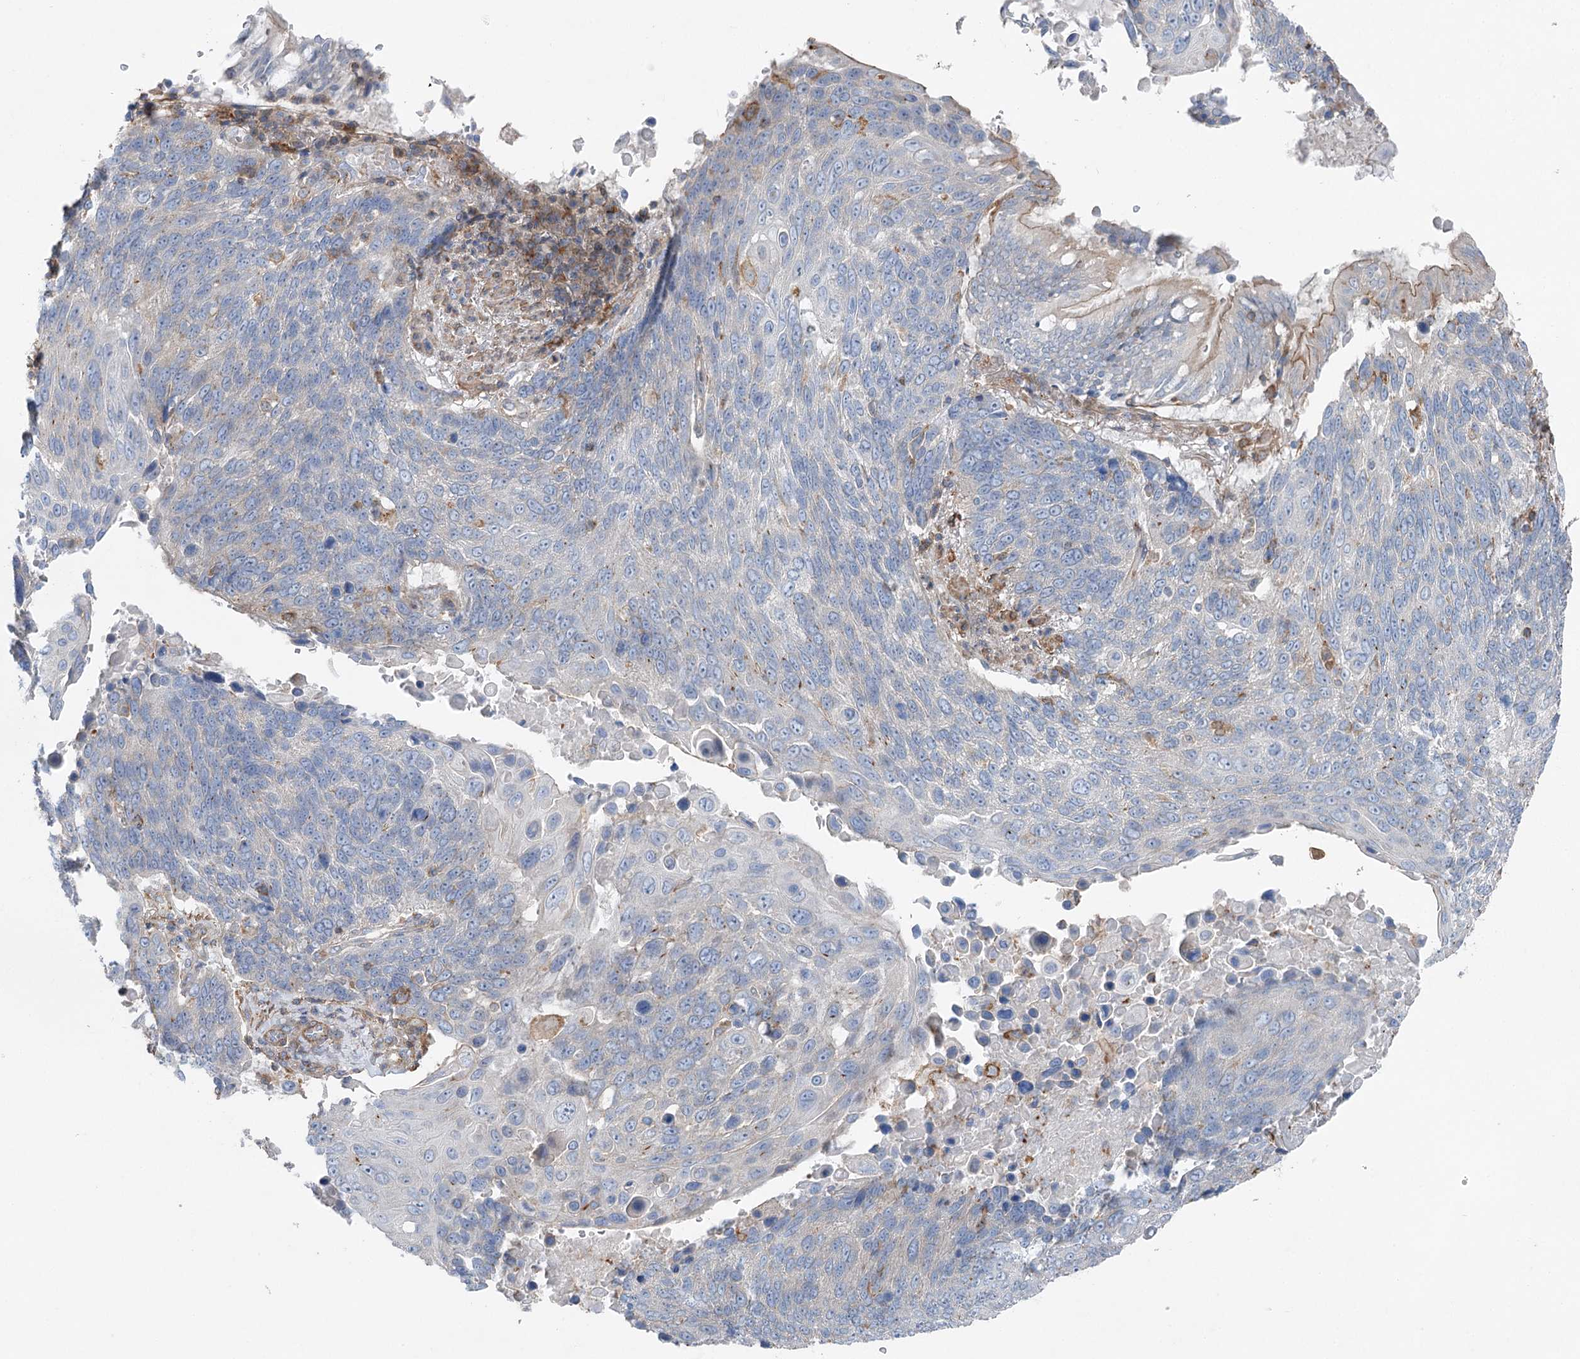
{"staining": {"intensity": "negative", "quantity": "none", "location": "none"}, "tissue": "lung cancer", "cell_type": "Tumor cells", "image_type": "cancer", "snomed": [{"axis": "morphology", "description": "Squamous cell carcinoma, NOS"}, {"axis": "topography", "description": "Lung"}], "caption": "IHC of lung cancer shows no expression in tumor cells. (DAB IHC visualized using brightfield microscopy, high magnification).", "gene": "LARP1B", "patient": {"sex": "male", "age": 66}}